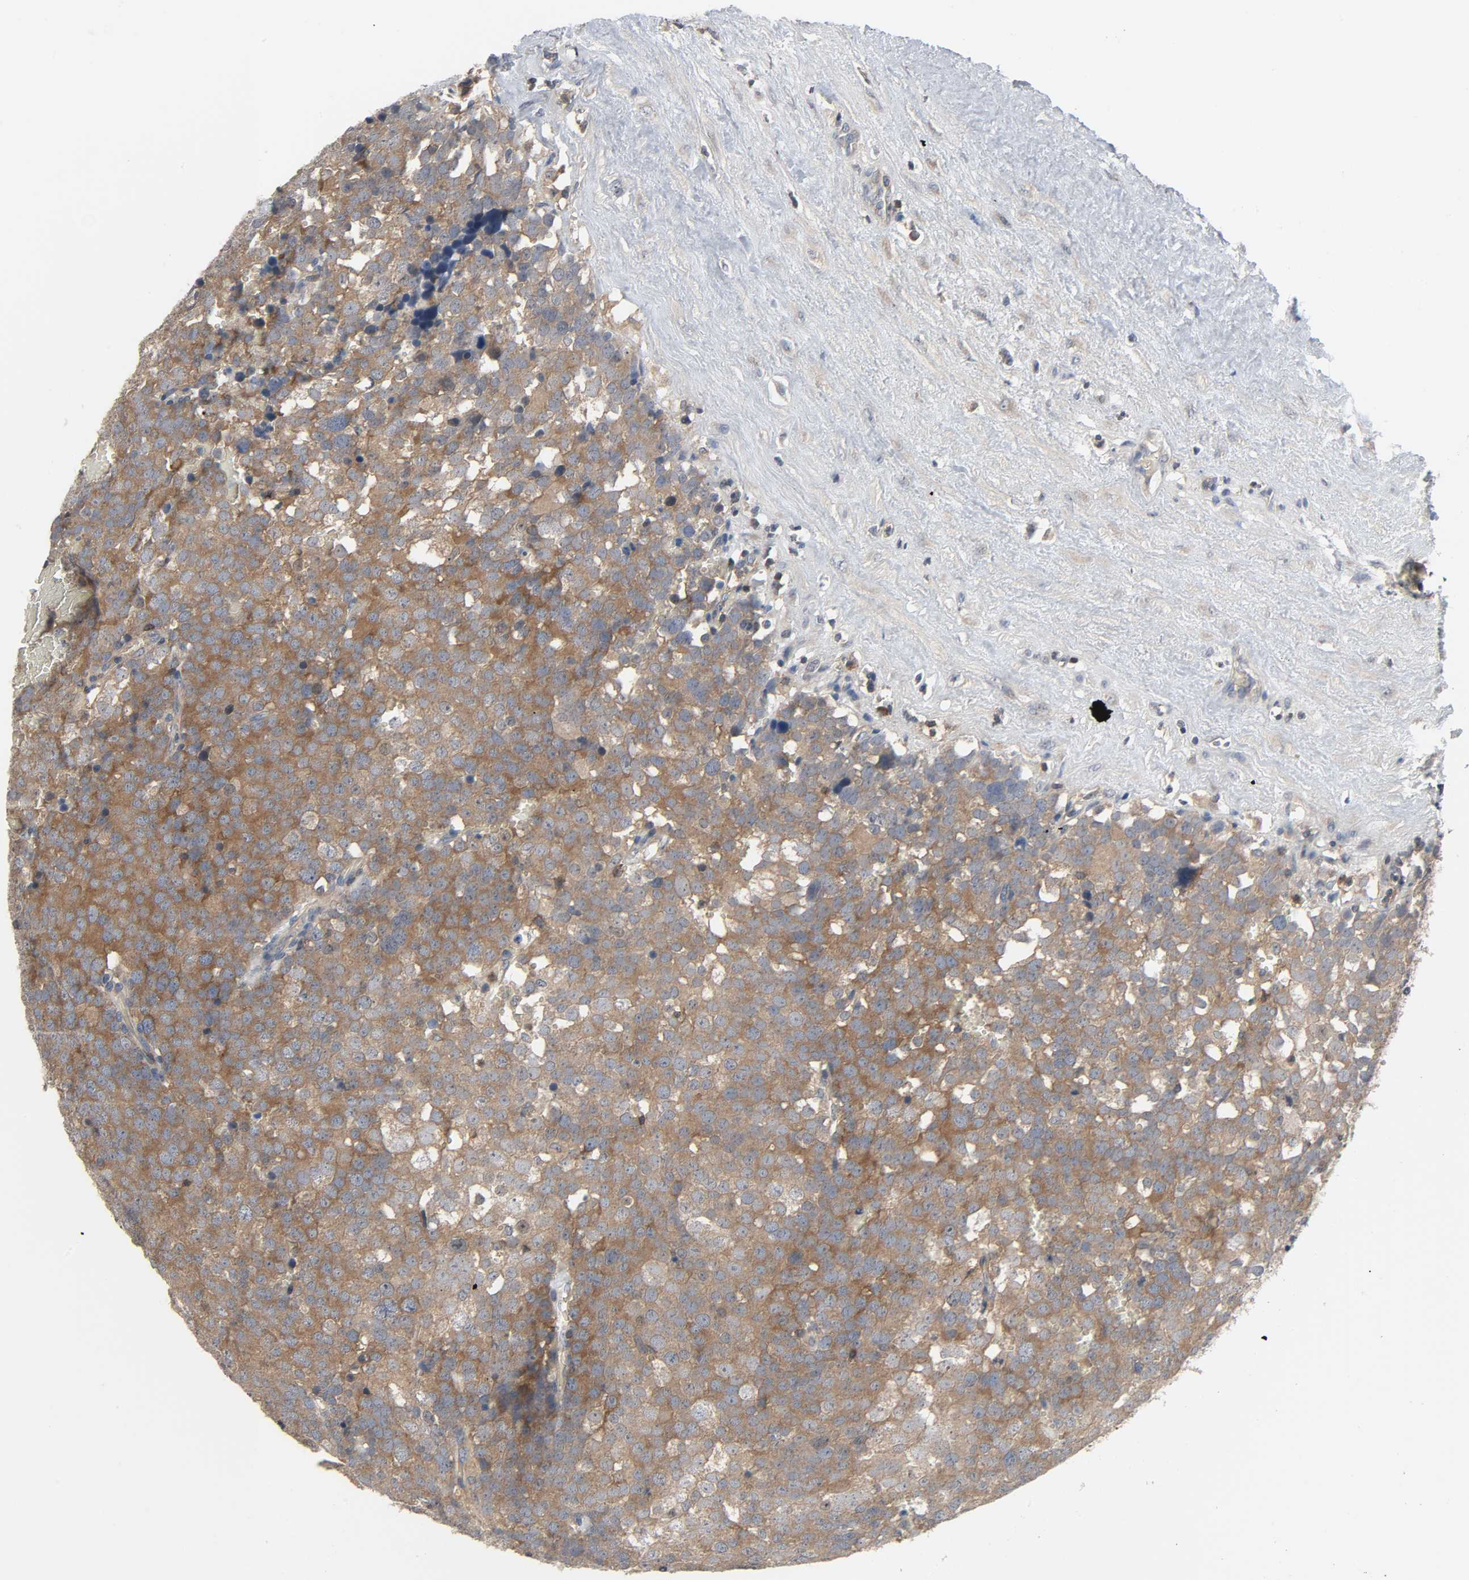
{"staining": {"intensity": "strong", "quantity": ">75%", "location": "cytoplasmic/membranous"}, "tissue": "testis cancer", "cell_type": "Tumor cells", "image_type": "cancer", "snomed": [{"axis": "morphology", "description": "Seminoma, NOS"}, {"axis": "topography", "description": "Testis"}], "caption": "Immunohistochemical staining of seminoma (testis) reveals high levels of strong cytoplasmic/membranous protein expression in about >75% of tumor cells. (IHC, brightfield microscopy, high magnification).", "gene": "PLEKHA2", "patient": {"sex": "male", "age": 71}}